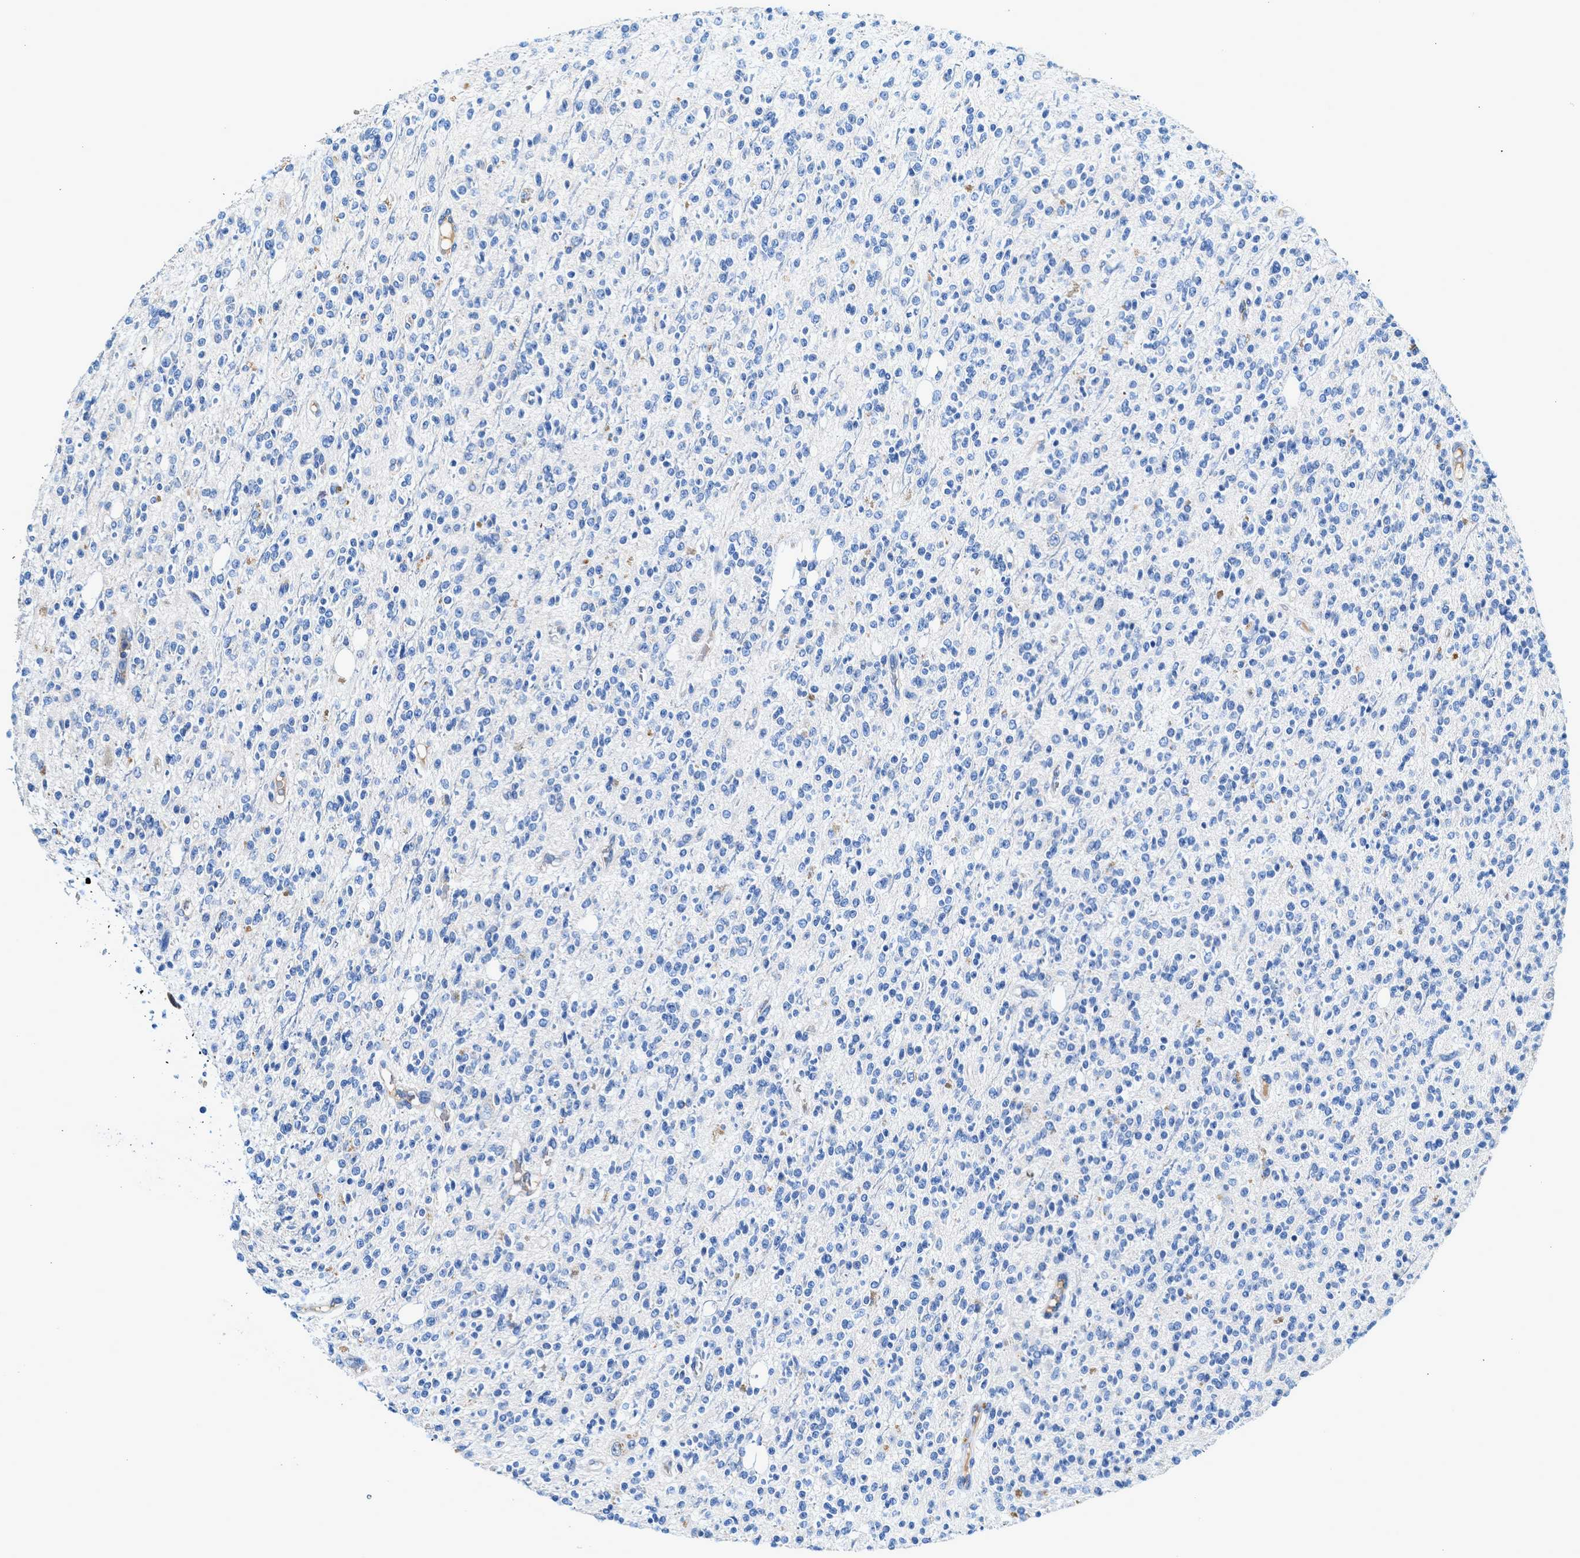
{"staining": {"intensity": "negative", "quantity": "none", "location": "none"}, "tissue": "glioma", "cell_type": "Tumor cells", "image_type": "cancer", "snomed": [{"axis": "morphology", "description": "Glioma, malignant, High grade"}, {"axis": "topography", "description": "Brain"}], "caption": "Immunohistochemistry micrograph of neoplastic tissue: malignant glioma (high-grade) stained with DAB demonstrates no significant protein staining in tumor cells. Brightfield microscopy of immunohistochemistry stained with DAB (brown) and hematoxylin (blue), captured at high magnification.", "gene": "RWDD2B", "patient": {"sex": "male", "age": 34}}